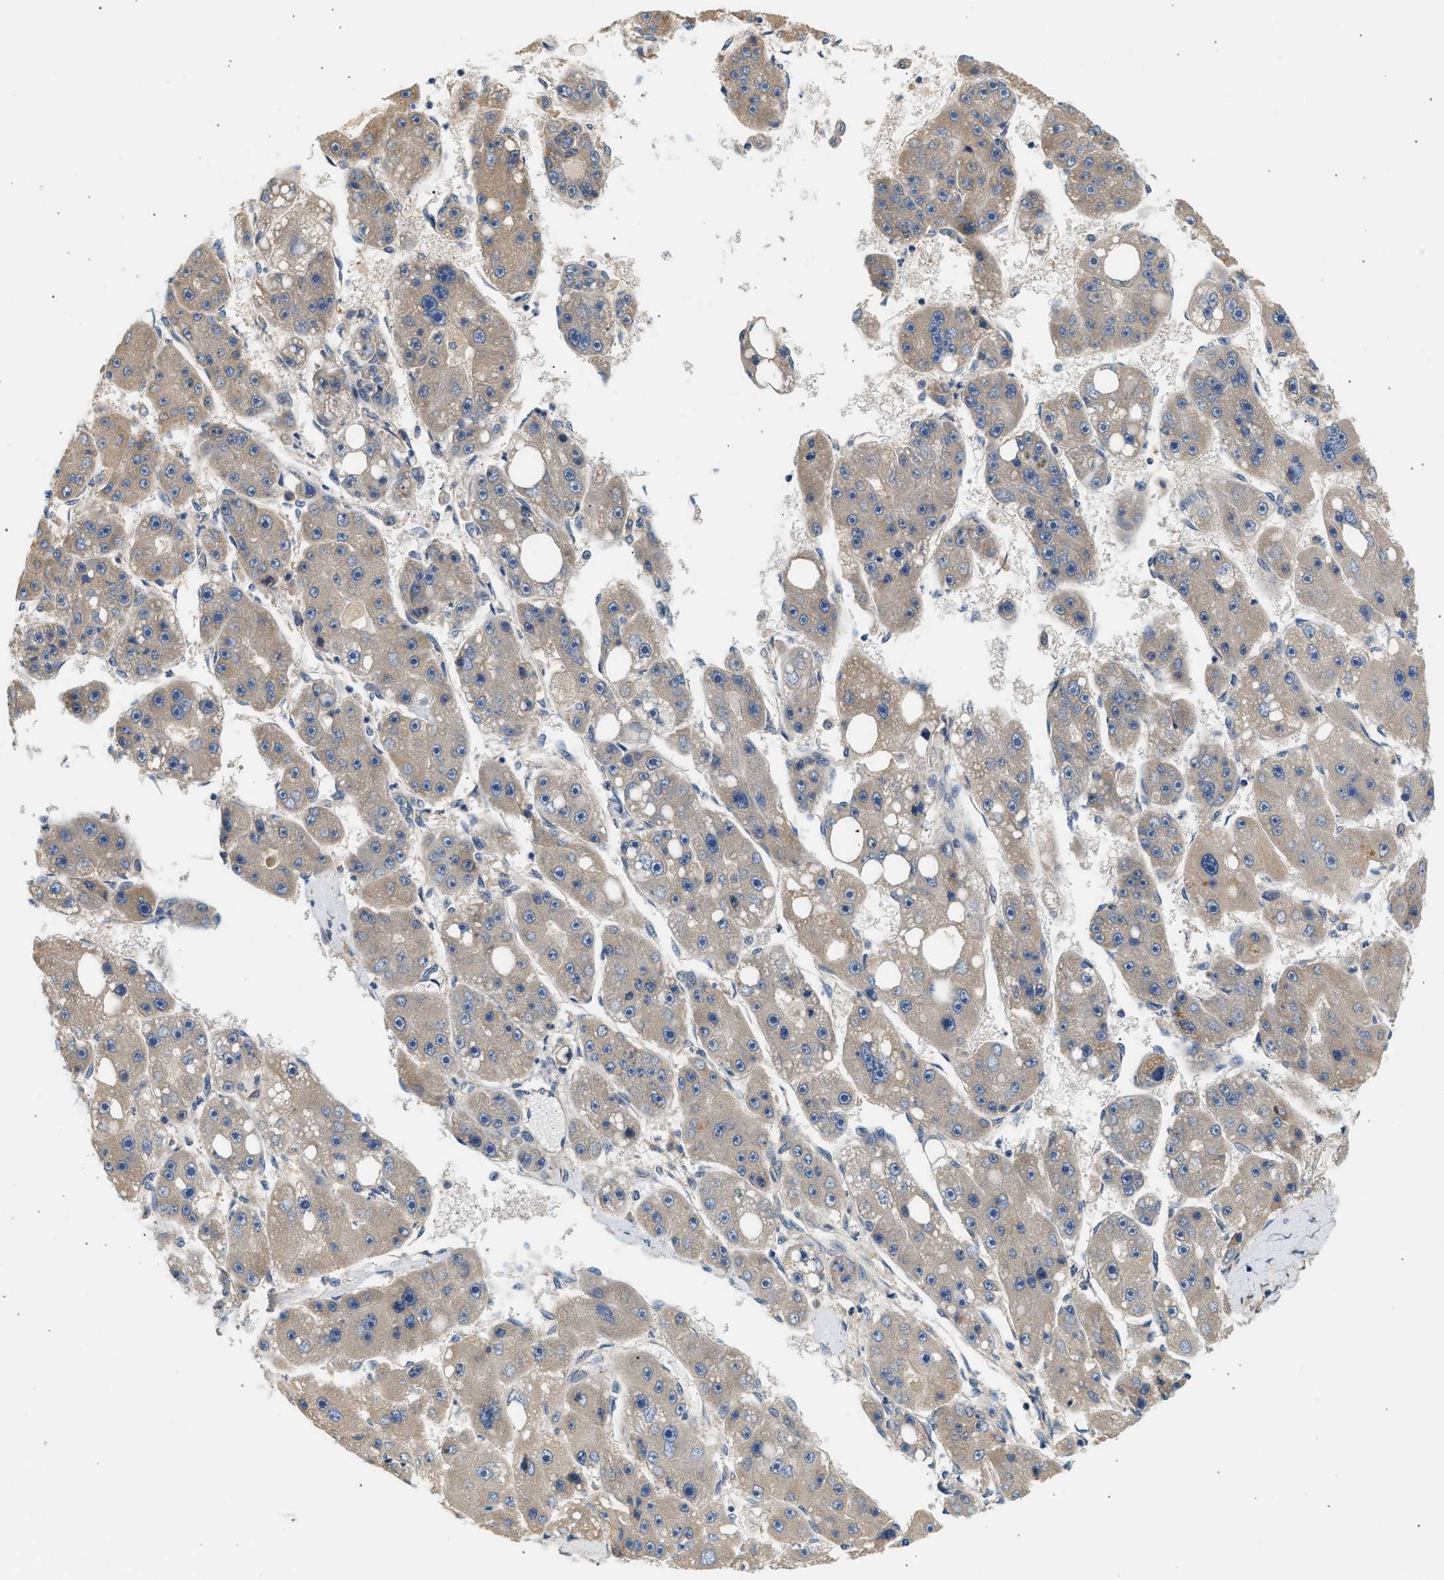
{"staining": {"intensity": "weak", "quantity": "25%-75%", "location": "cytoplasmic/membranous"}, "tissue": "liver cancer", "cell_type": "Tumor cells", "image_type": "cancer", "snomed": [{"axis": "morphology", "description": "Carcinoma, Hepatocellular, NOS"}, {"axis": "topography", "description": "Liver"}], "caption": "High-power microscopy captured an immunohistochemistry (IHC) image of liver cancer (hepatocellular carcinoma), revealing weak cytoplasmic/membranous expression in about 25%-75% of tumor cells.", "gene": "WDR31", "patient": {"sex": "female", "age": 61}}